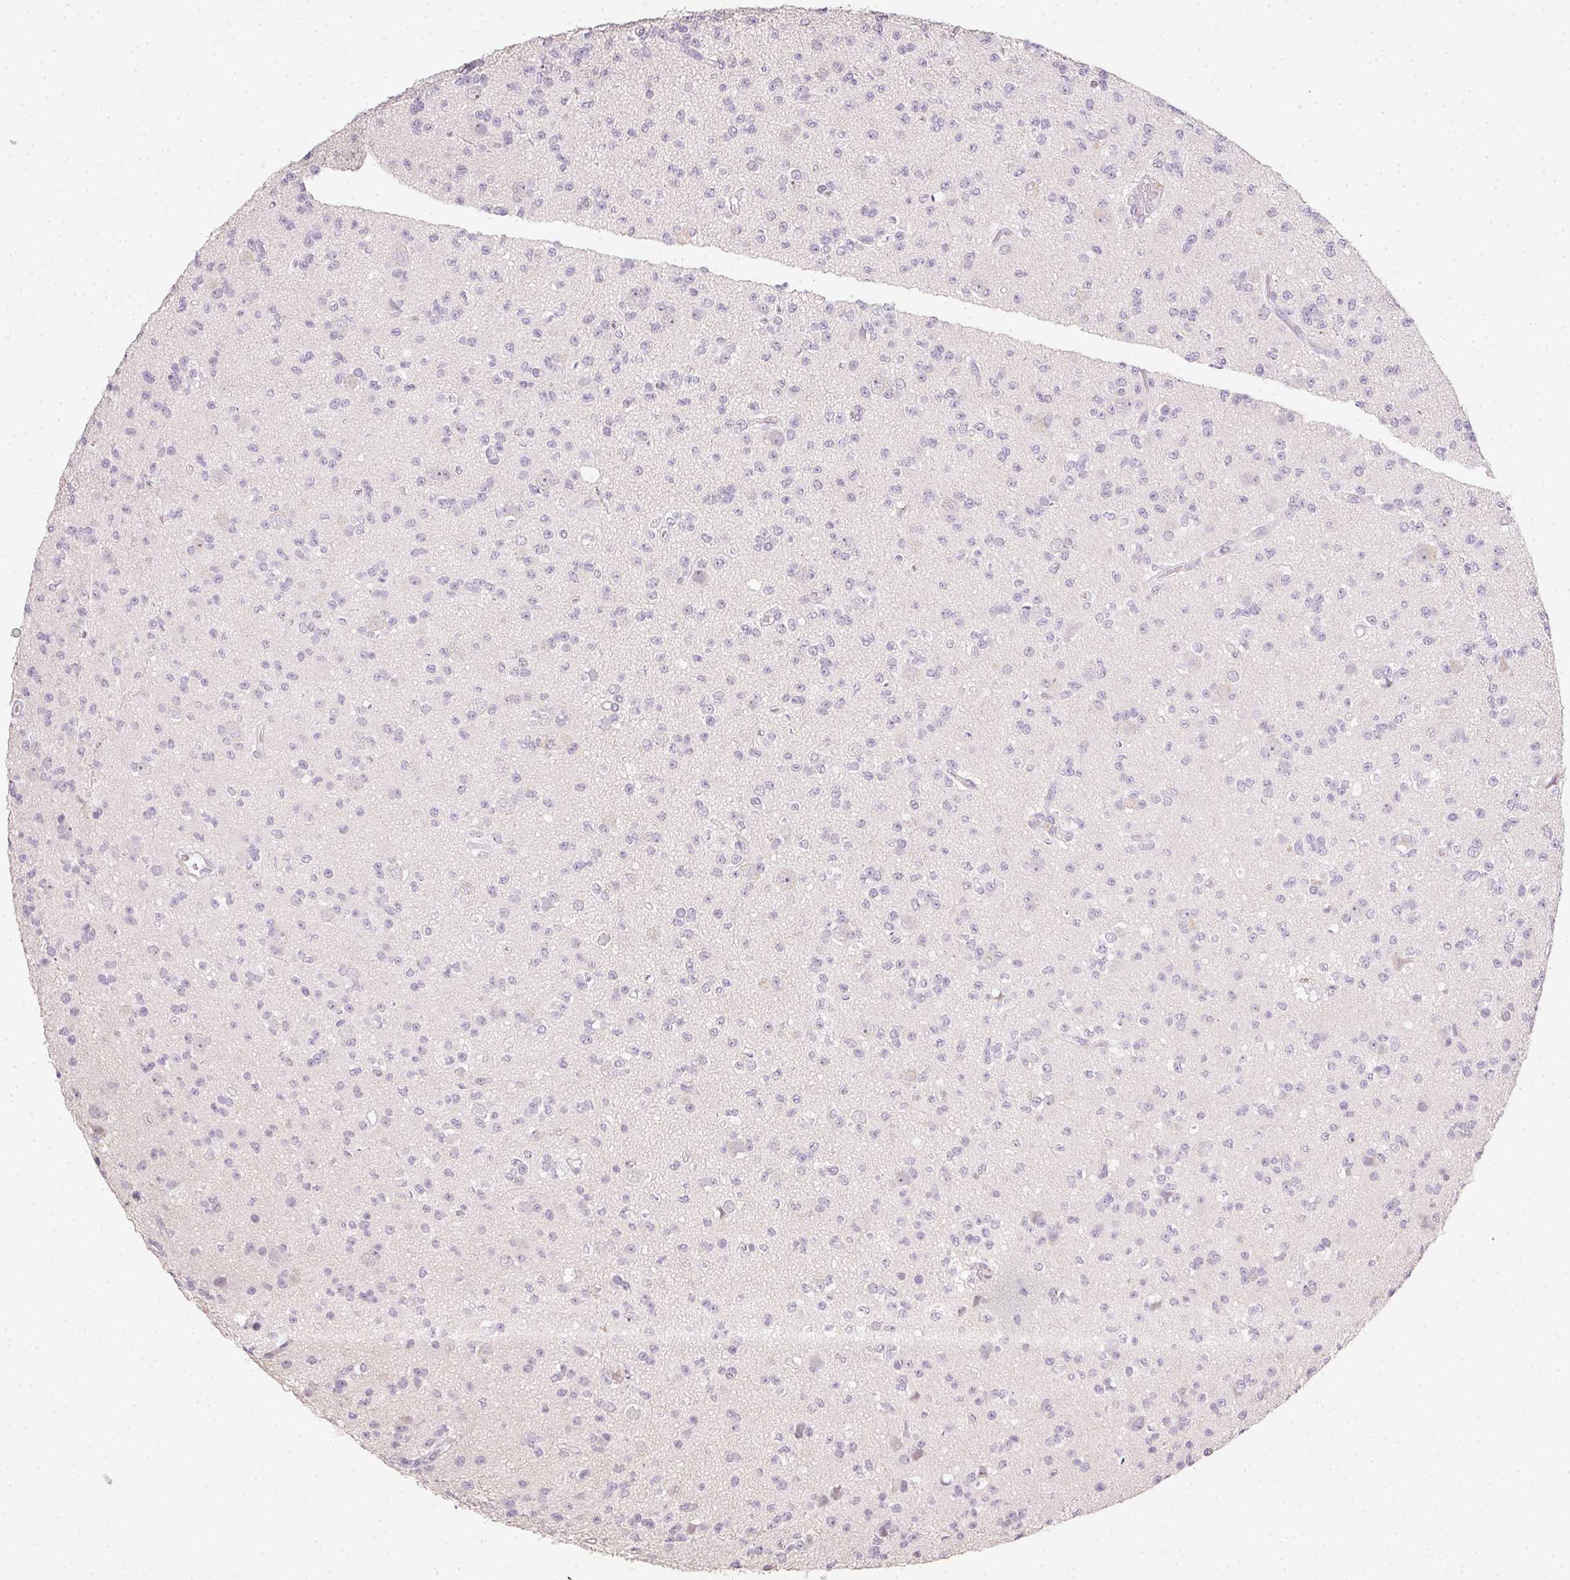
{"staining": {"intensity": "negative", "quantity": "none", "location": "none"}, "tissue": "glioma", "cell_type": "Tumor cells", "image_type": "cancer", "snomed": [{"axis": "morphology", "description": "Glioma, malignant, High grade"}, {"axis": "topography", "description": "Brain"}], "caption": "This is an immunohistochemistry (IHC) image of malignant high-grade glioma. There is no expression in tumor cells.", "gene": "ZBBX", "patient": {"sex": "male", "age": 36}}